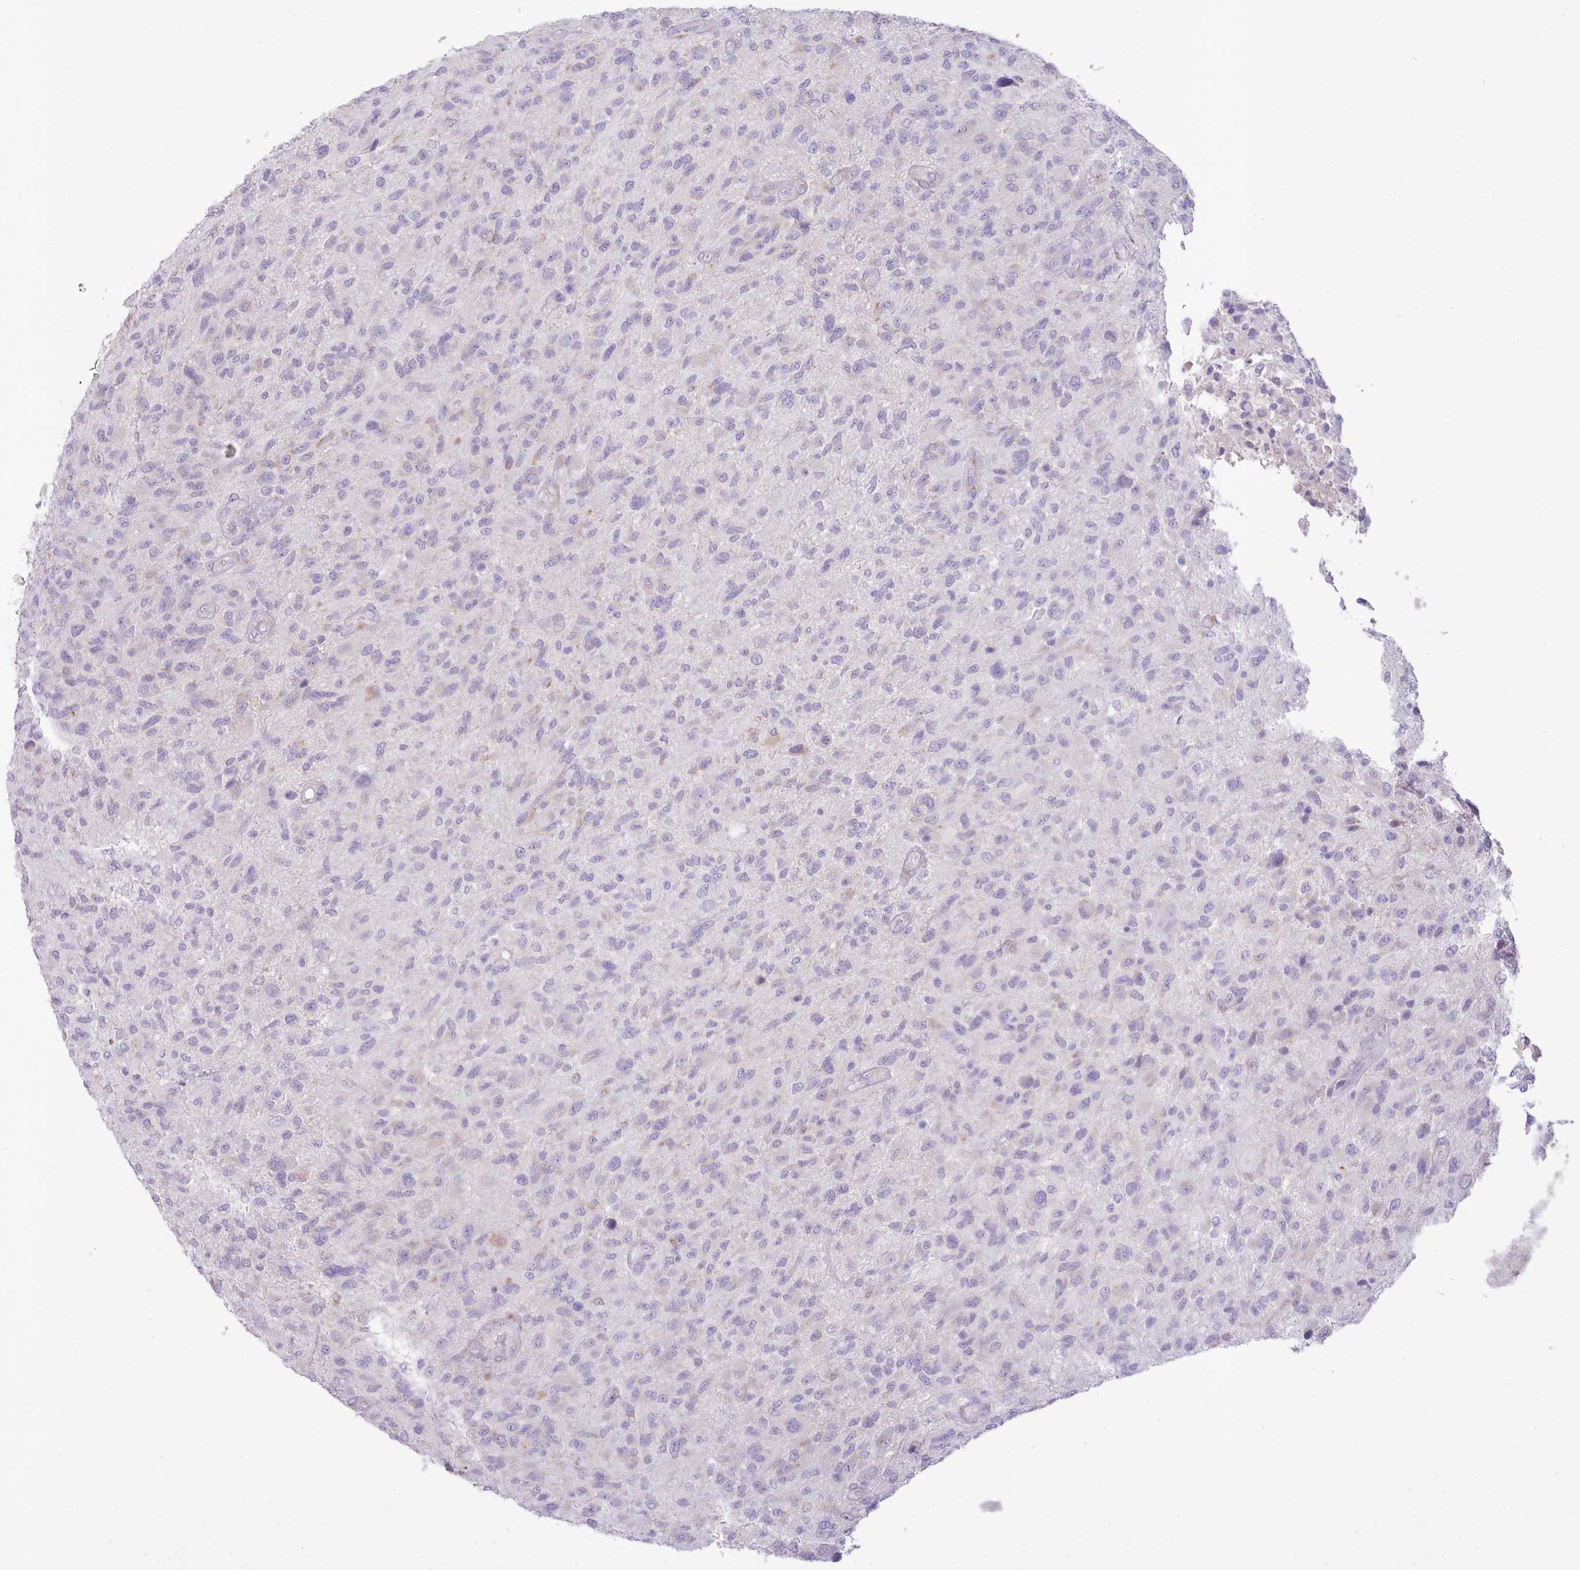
{"staining": {"intensity": "negative", "quantity": "none", "location": "none"}, "tissue": "glioma", "cell_type": "Tumor cells", "image_type": "cancer", "snomed": [{"axis": "morphology", "description": "Glioma, malignant, High grade"}, {"axis": "topography", "description": "Brain"}], "caption": "There is no significant expression in tumor cells of malignant glioma (high-grade). (DAB immunohistochemistry (IHC) visualized using brightfield microscopy, high magnification).", "gene": "CCL1", "patient": {"sex": "male", "age": 47}}